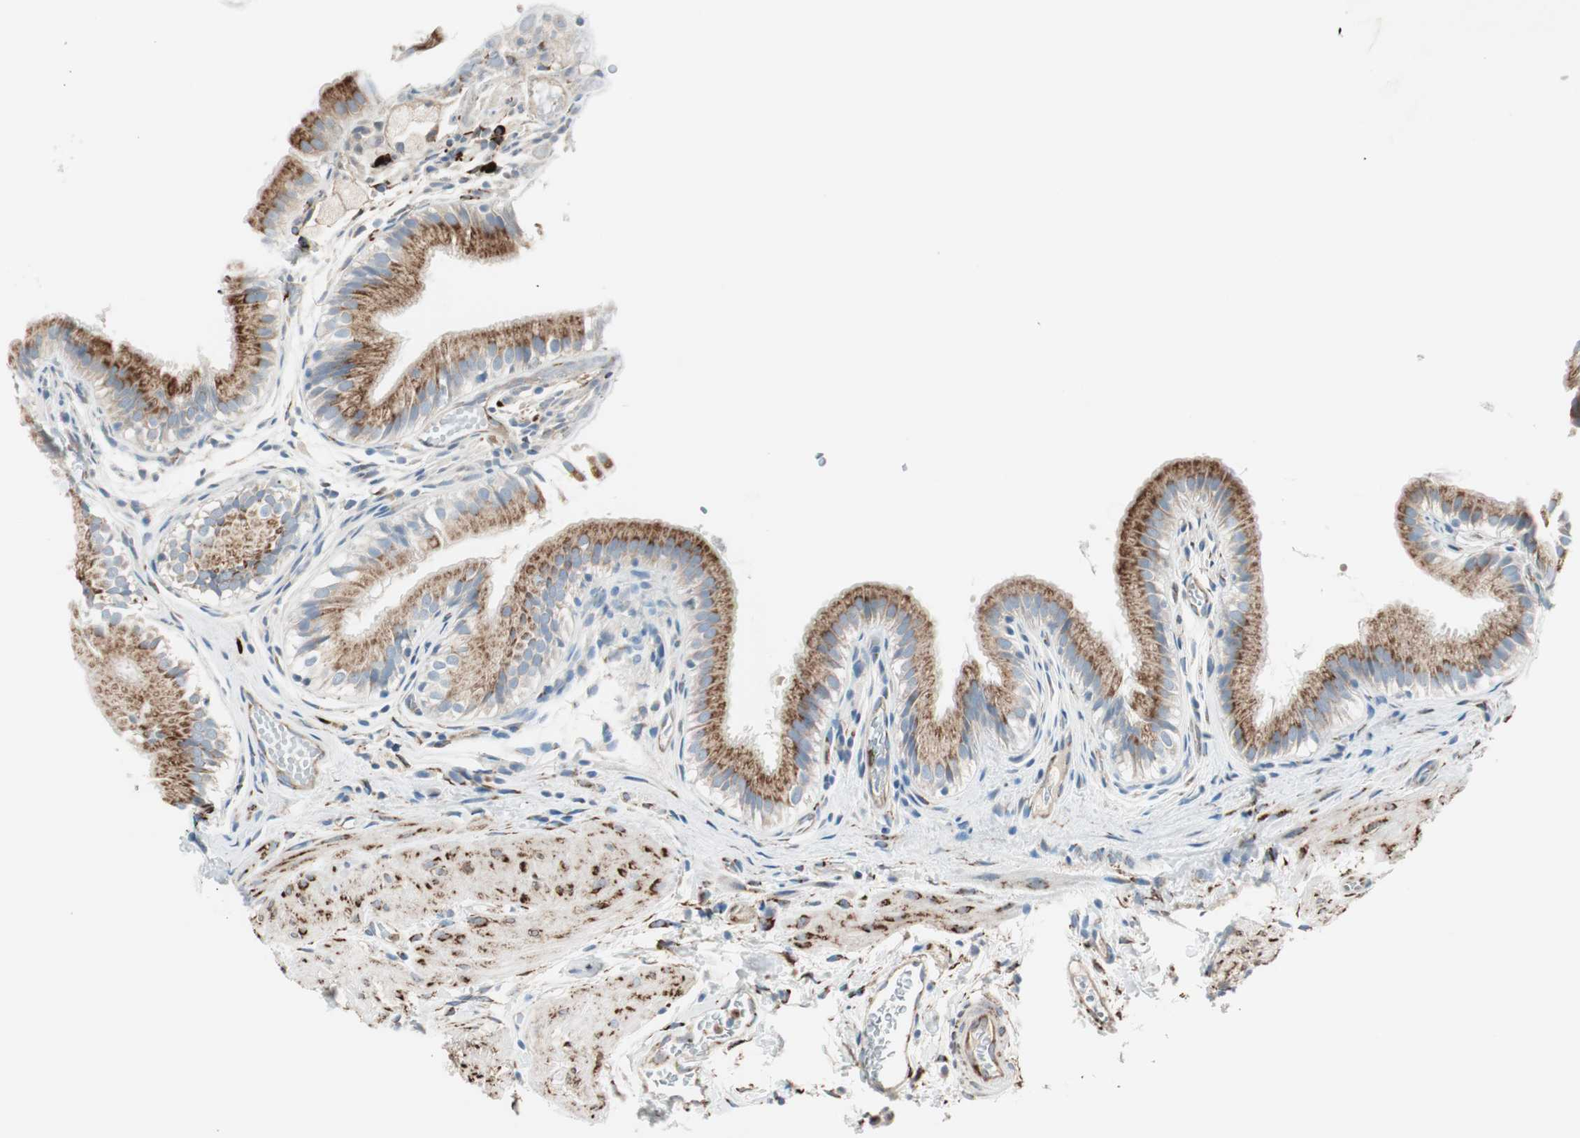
{"staining": {"intensity": "strong", "quantity": ">75%", "location": "cytoplasmic/membranous"}, "tissue": "gallbladder", "cell_type": "Glandular cells", "image_type": "normal", "snomed": [{"axis": "morphology", "description": "Normal tissue, NOS"}, {"axis": "topography", "description": "Gallbladder"}], "caption": "DAB immunohistochemical staining of normal gallbladder reveals strong cytoplasmic/membranous protein positivity in approximately >75% of glandular cells.", "gene": "P4HTM", "patient": {"sex": "female", "age": 26}}